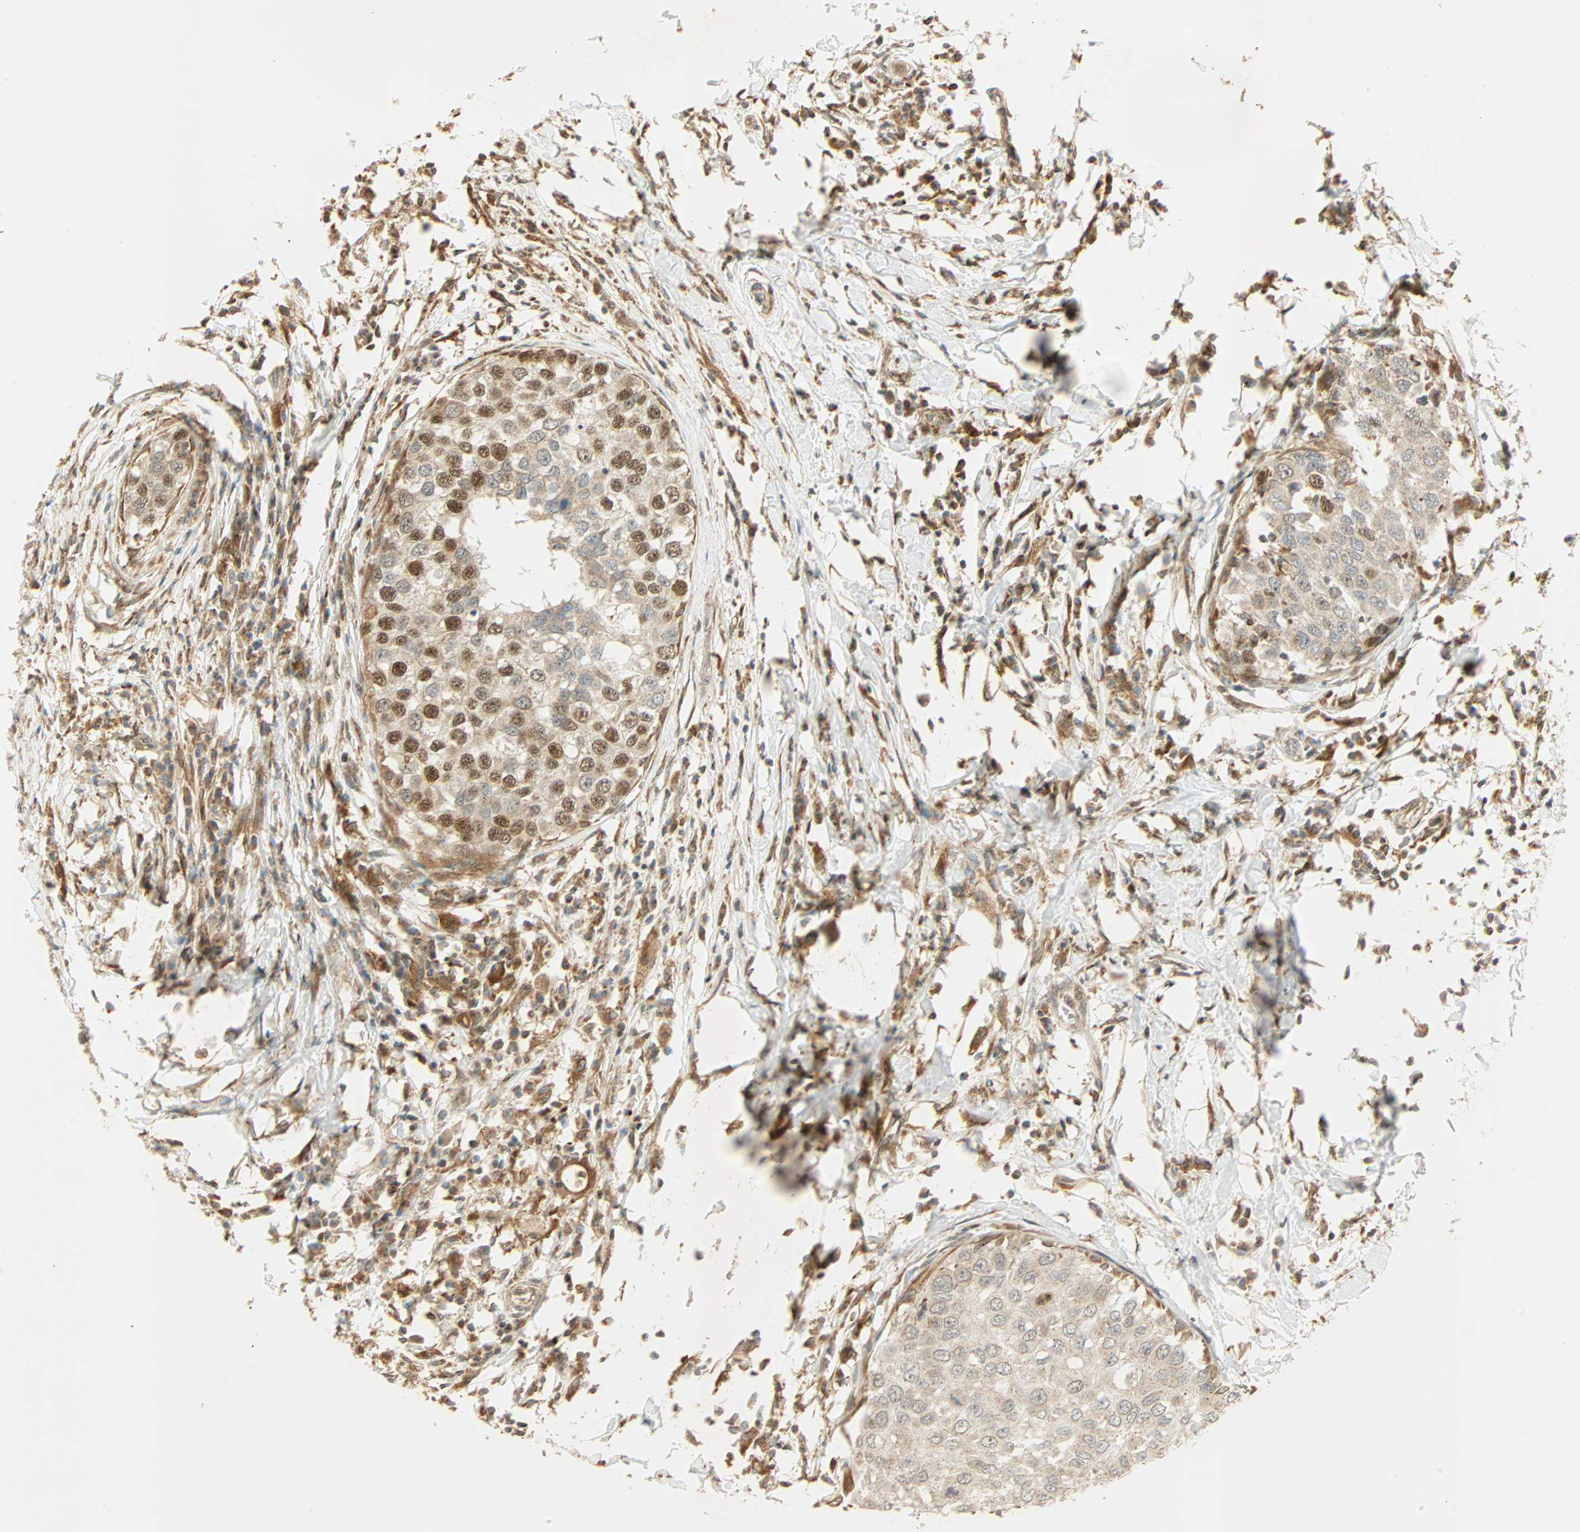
{"staining": {"intensity": "moderate", "quantity": ">75%", "location": "cytoplasmic/membranous,nuclear"}, "tissue": "breast cancer", "cell_type": "Tumor cells", "image_type": "cancer", "snomed": [{"axis": "morphology", "description": "Duct carcinoma"}, {"axis": "topography", "description": "Breast"}], "caption": "Immunohistochemical staining of human breast intraductal carcinoma reveals medium levels of moderate cytoplasmic/membranous and nuclear positivity in about >75% of tumor cells.", "gene": "PNPLA6", "patient": {"sex": "female", "age": 27}}